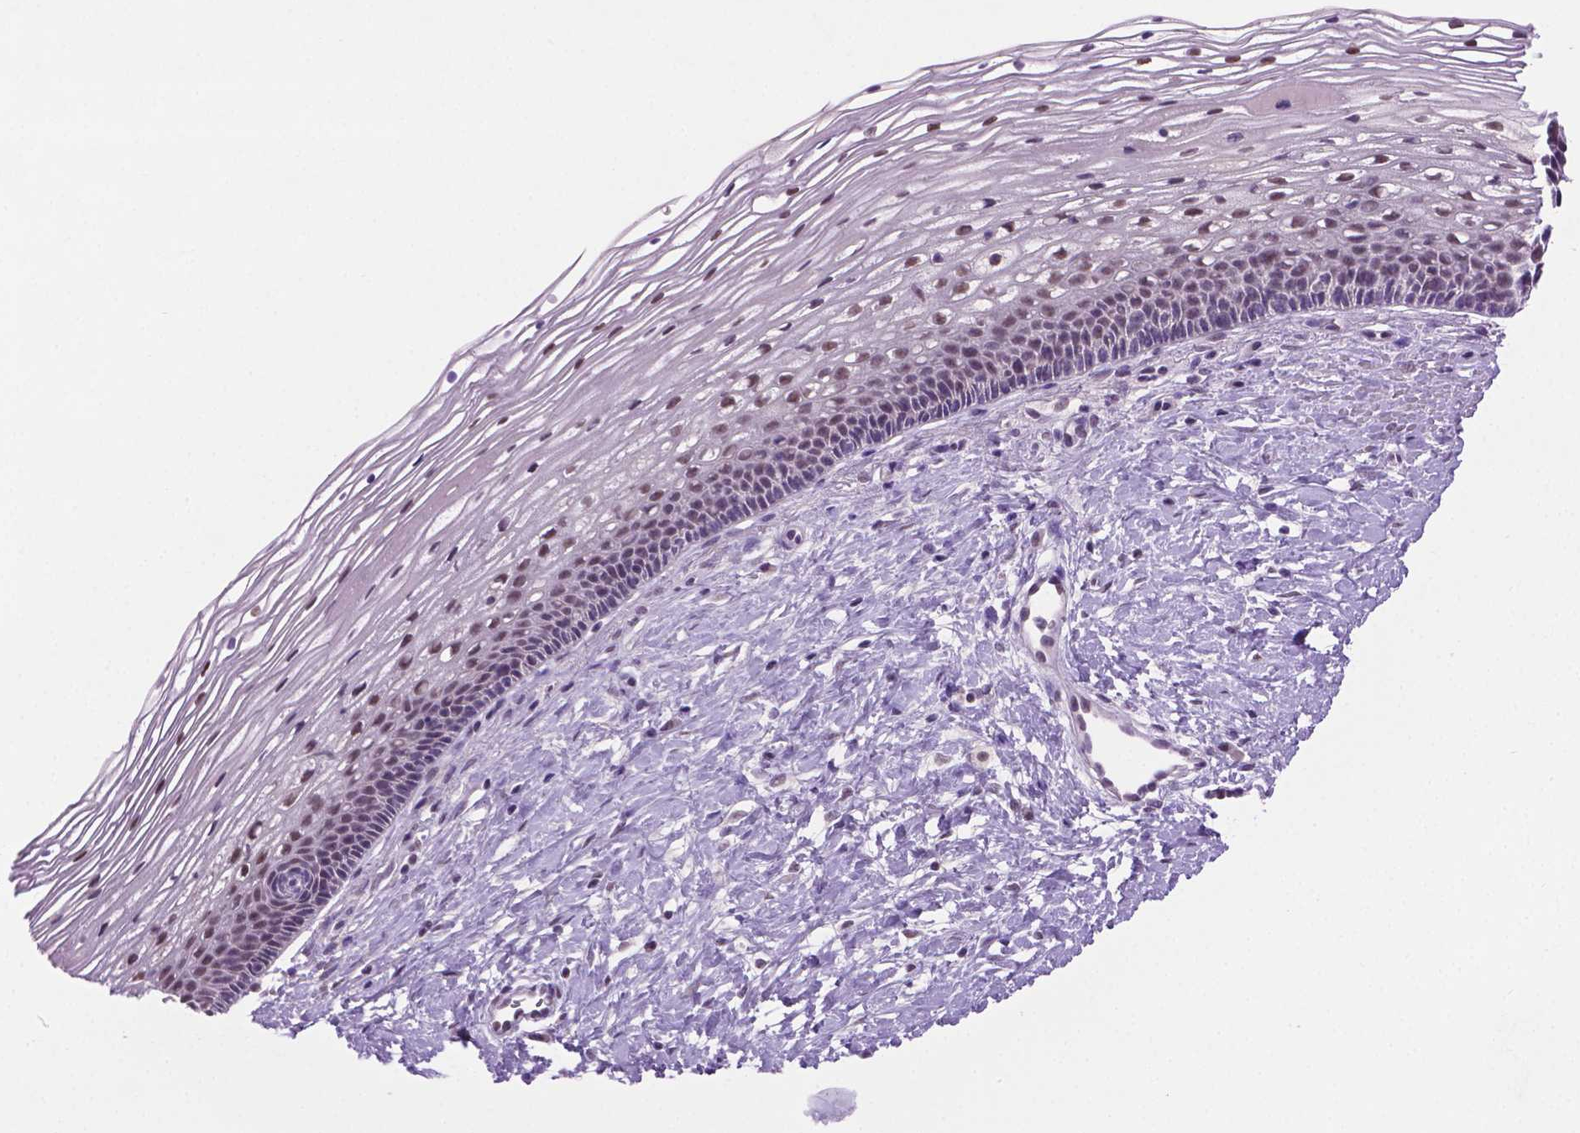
{"staining": {"intensity": "weak", "quantity": "<25%", "location": "nuclear"}, "tissue": "cervix", "cell_type": "Glandular cells", "image_type": "normal", "snomed": [{"axis": "morphology", "description": "Normal tissue, NOS"}, {"axis": "topography", "description": "Cervix"}], "caption": "The immunohistochemistry (IHC) image has no significant staining in glandular cells of cervix. The staining was performed using DAB (3,3'-diaminobenzidine) to visualize the protein expression in brown, while the nuclei were stained in blue with hematoxylin (Magnification: 20x).", "gene": "ABI2", "patient": {"sex": "female", "age": 34}}